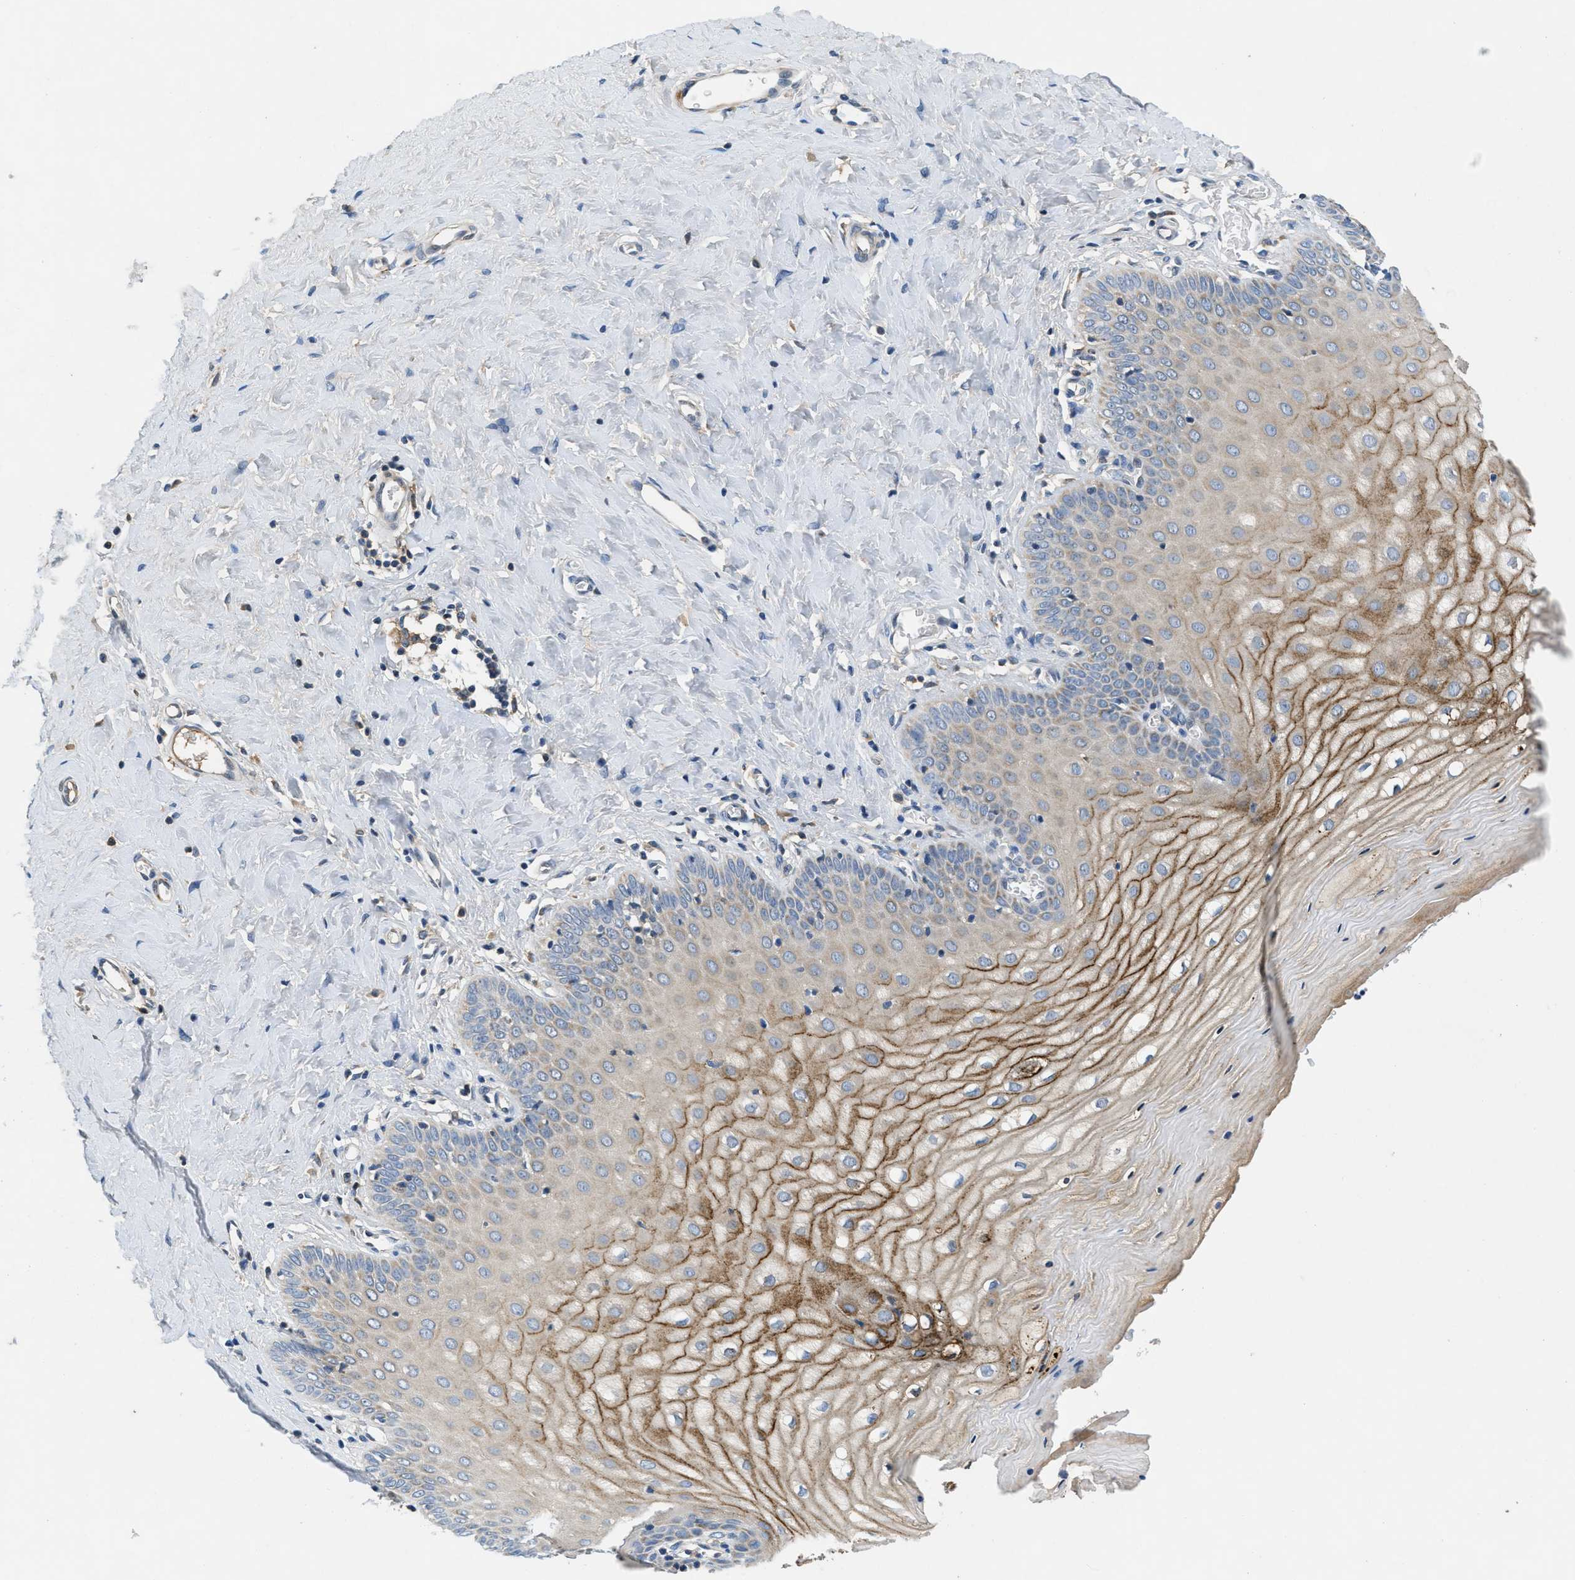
{"staining": {"intensity": "negative", "quantity": "none", "location": "none"}, "tissue": "cervix", "cell_type": "Glandular cells", "image_type": "normal", "snomed": [{"axis": "morphology", "description": "Normal tissue, NOS"}, {"axis": "topography", "description": "Cervix"}], "caption": "The photomicrograph reveals no staining of glandular cells in benign cervix. (Stains: DAB immunohistochemistry (IHC) with hematoxylin counter stain, Microscopy: brightfield microscopy at high magnification).", "gene": "PNKD", "patient": {"sex": "female", "age": 55}}